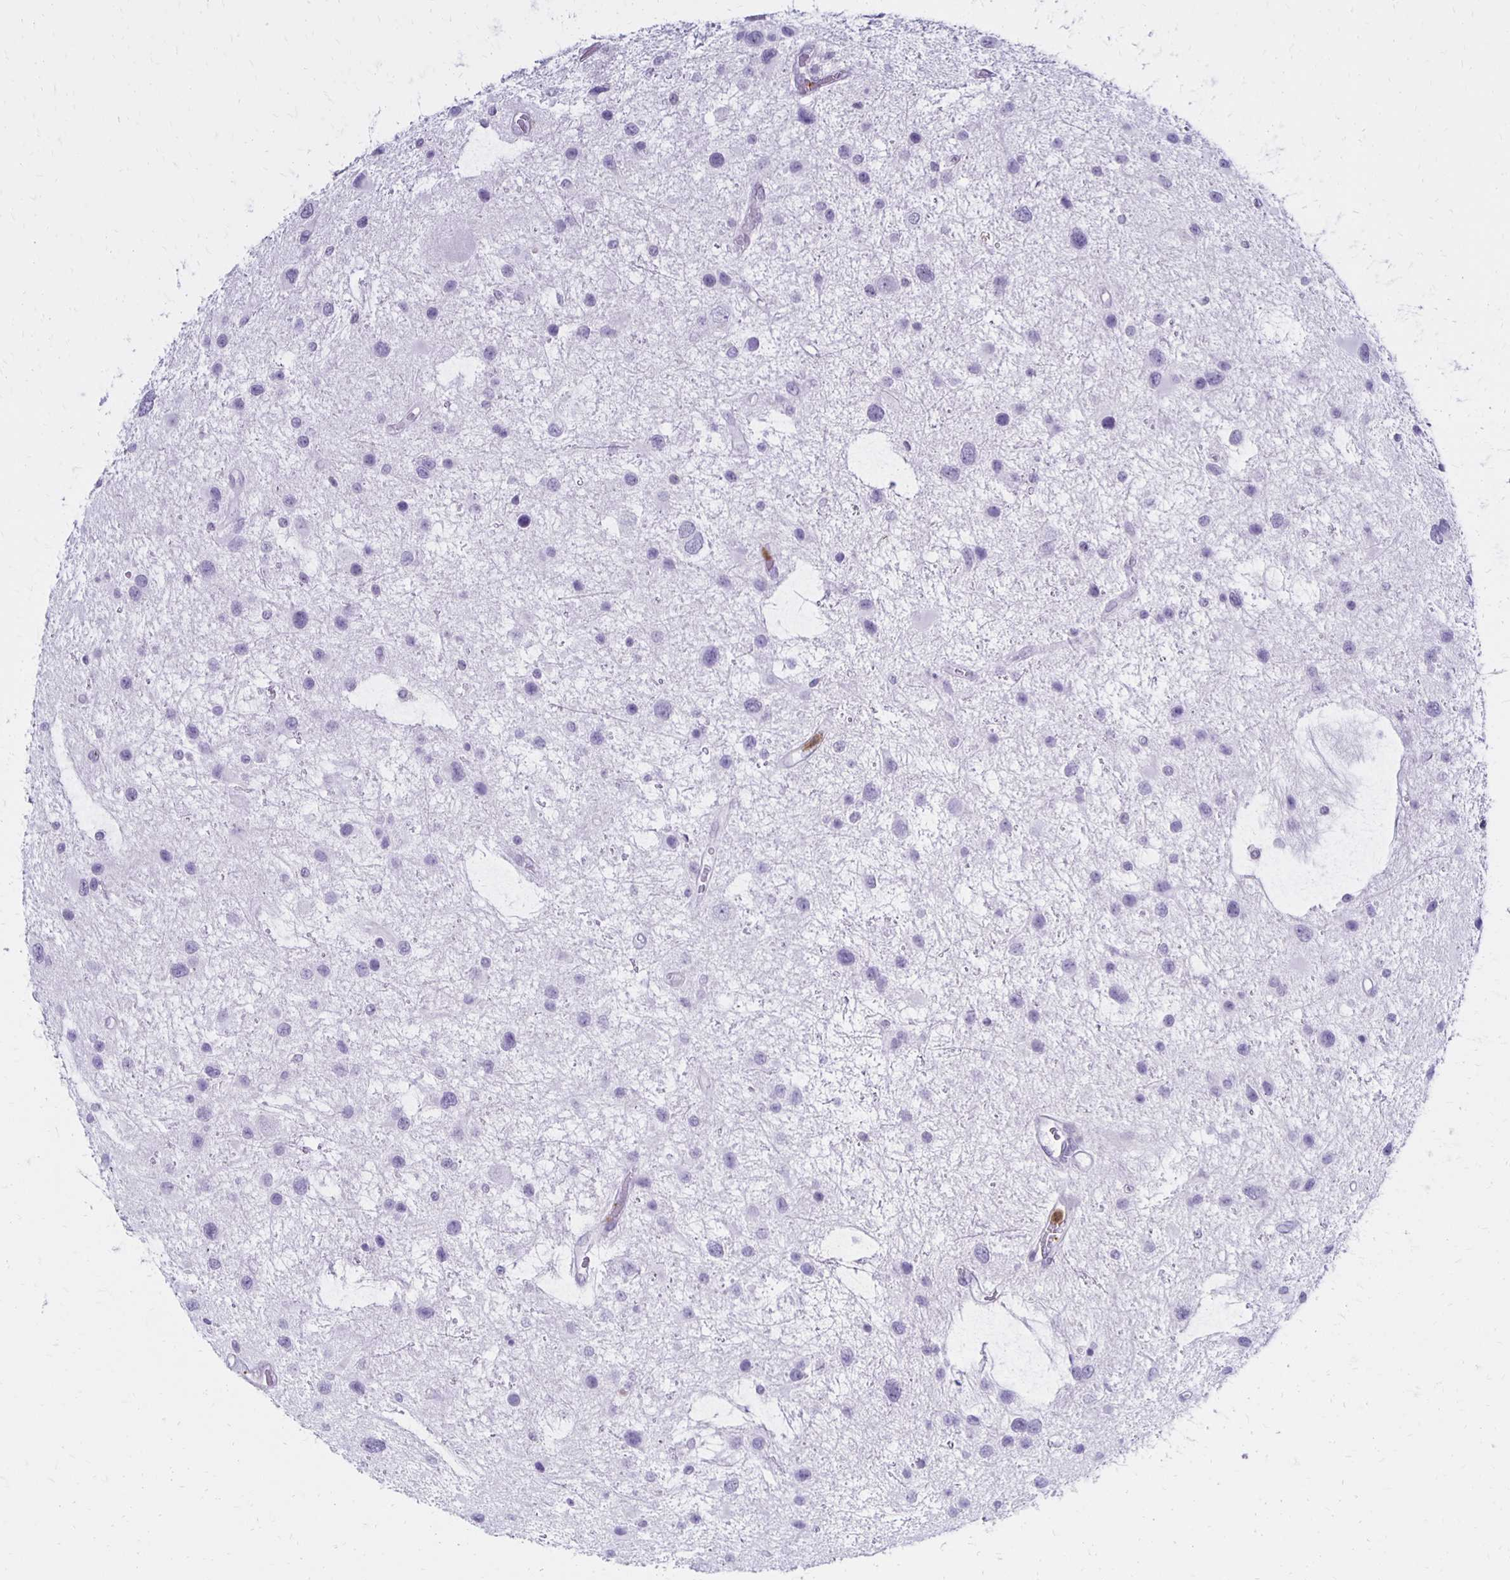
{"staining": {"intensity": "negative", "quantity": "none", "location": "none"}, "tissue": "glioma", "cell_type": "Tumor cells", "image_type": "cancer", "snomed": [{"axis": "morphology", "description": "Glioma, malignant, Low grade"}, {"axis": "topography", "description": "Brain"}], "caption": "High power microscopy histopathology image of an immunohistochemistry (IHC) histopathology image of malignant glioma (low-grade), revealing no significant staining in tumor cells.", "gene": "CCL21", "patient": {"sex": "female", "age": 32}}